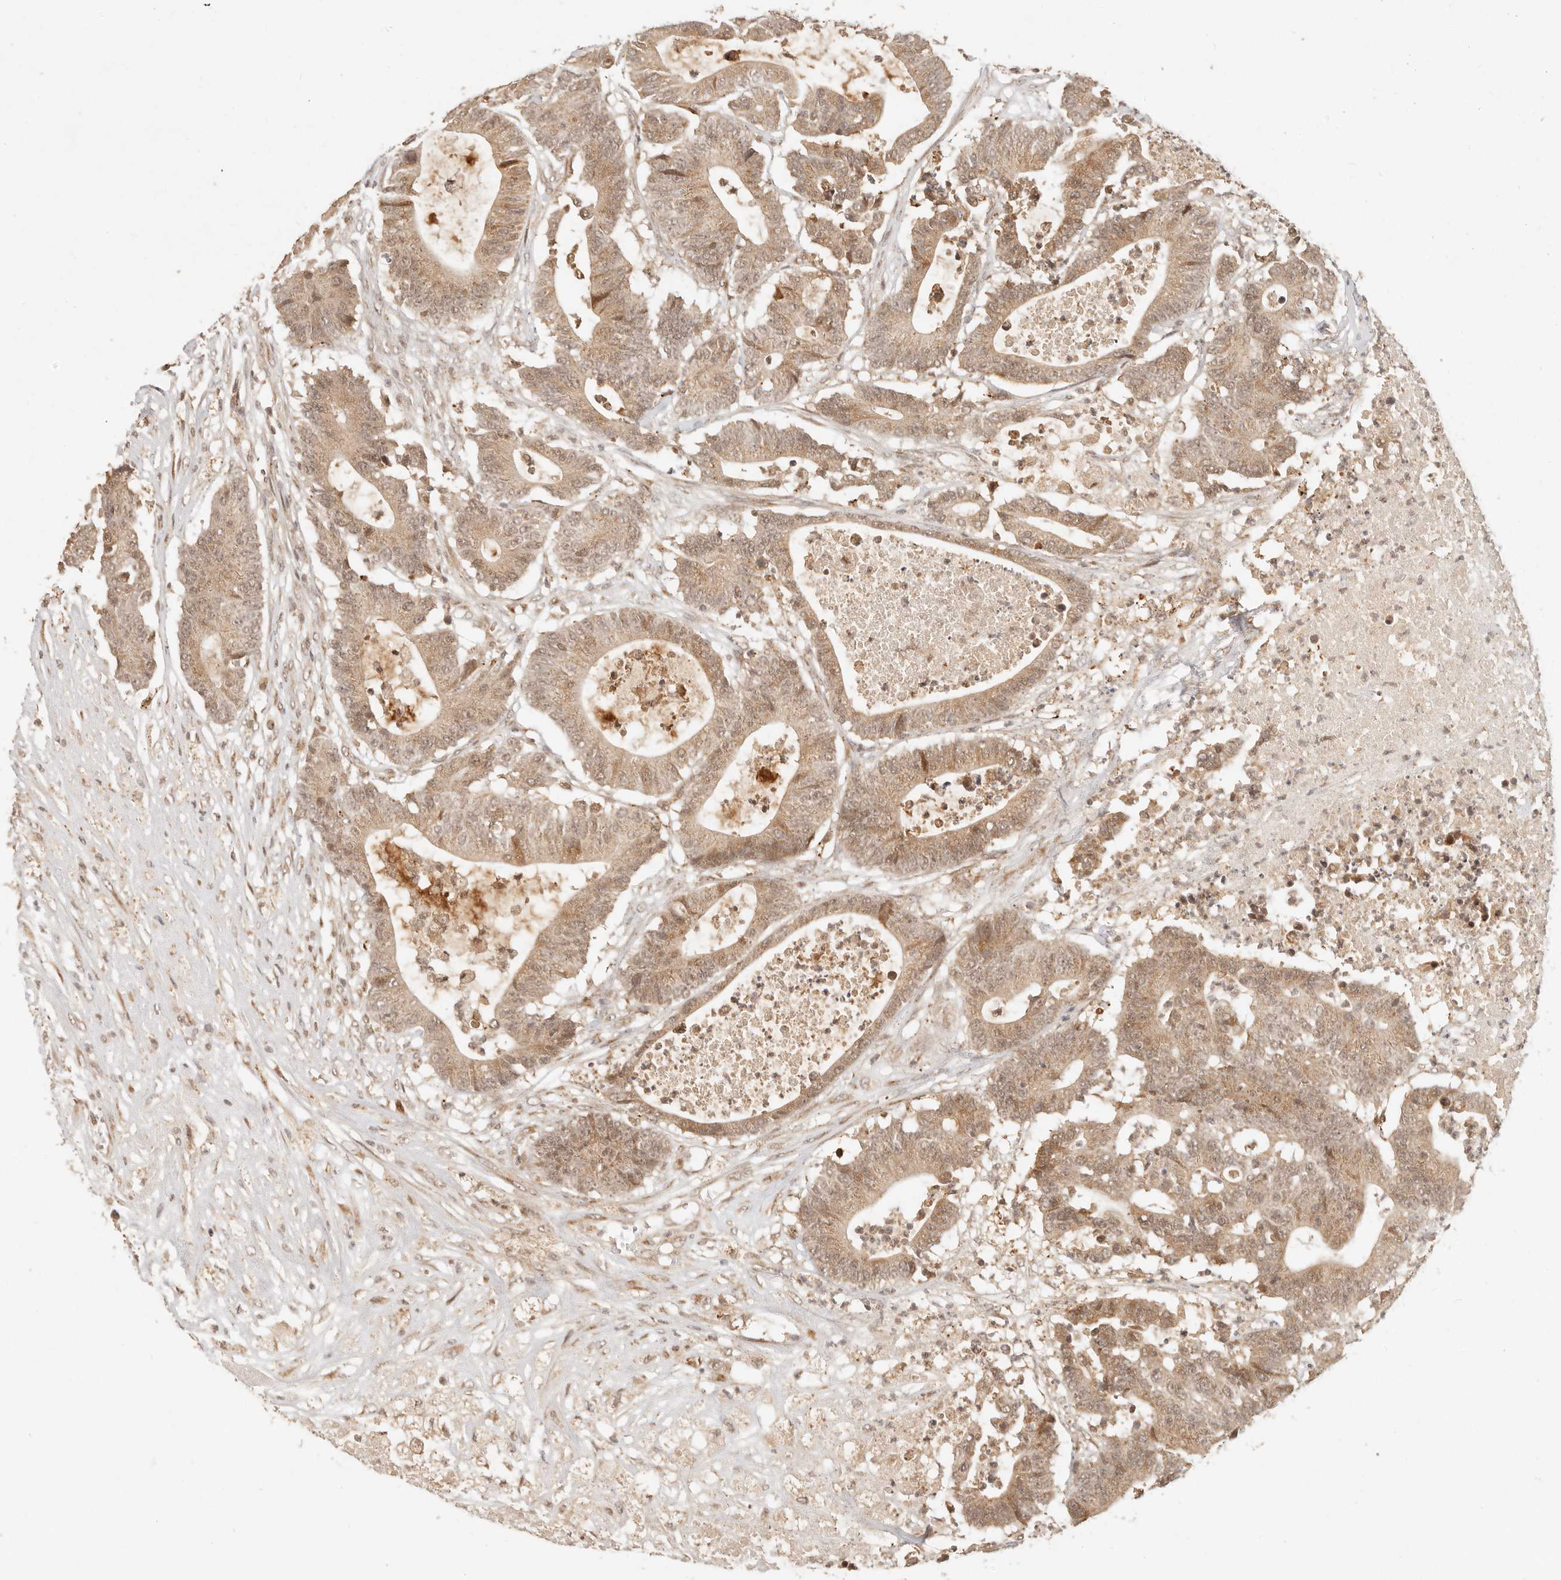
{"staining": {"intensity": "moderate", "quantity": ">75%", "location": "cytoplasmic/membranous,nuclear"}, "tissue": "colorectal cancer", "cell_type": "Tumor cells", "image_type": "cancer", "snomed": [{"axis": "morphology", "description": "Adenocarcinoma, NOS"}, {"axis": "topography", "description": "Colon"}], "caption": "Protein expression analysis of human colorectal cancer reveals moderate cytoplasmic/membranous and nuclear expression in about >75% of tumor cells. (DAB IHC, brown staining for protein, blue staining for nuclei).", "gene": "INTS11", "patient": {"sex": "female", "age": 84}}